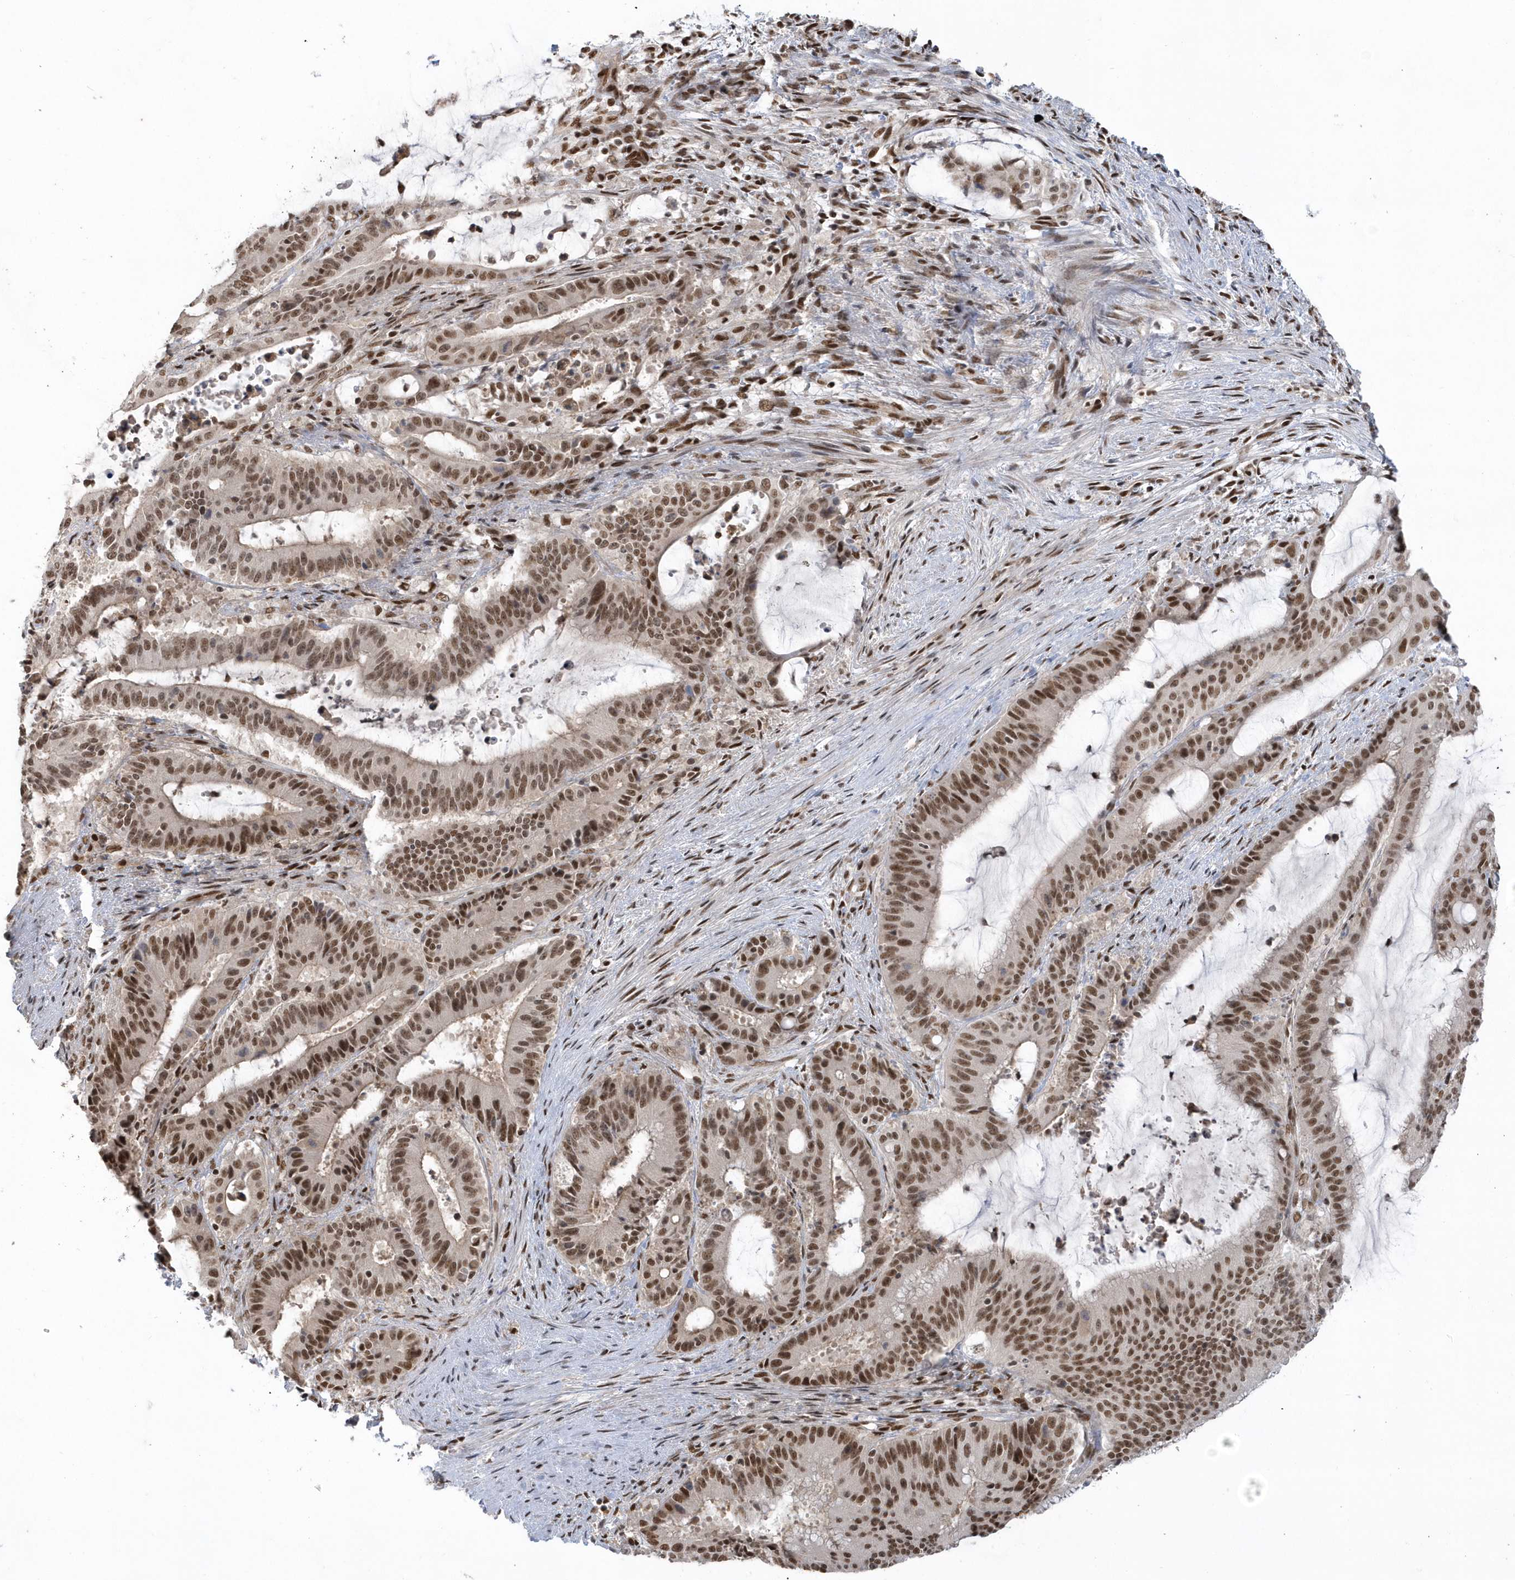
{"staining": {"intensity": "moderate", "quantity": ">75%", "location": "nuclear"}, "tissue": "liver cancer", "cell_type": "Tumor cells", "image_type": "cancer", "snomed": [{"axis": "morphology", "description": "Normal tissue, NOS"}, {"axis": "morphology", "description": "Cholangiocarcinoma"}, {"axis": "topography", "description": "Liver"}, {"axis": "topography", "description": "Peripheral nerve tissue"}], "caption": "Protein analysis of liver cancer tissue displays moderate nuclear expression in approximately >75% of tumor cells.", "gene": "SEPHS1", "patient": {"sex": "female", "age": 73}}